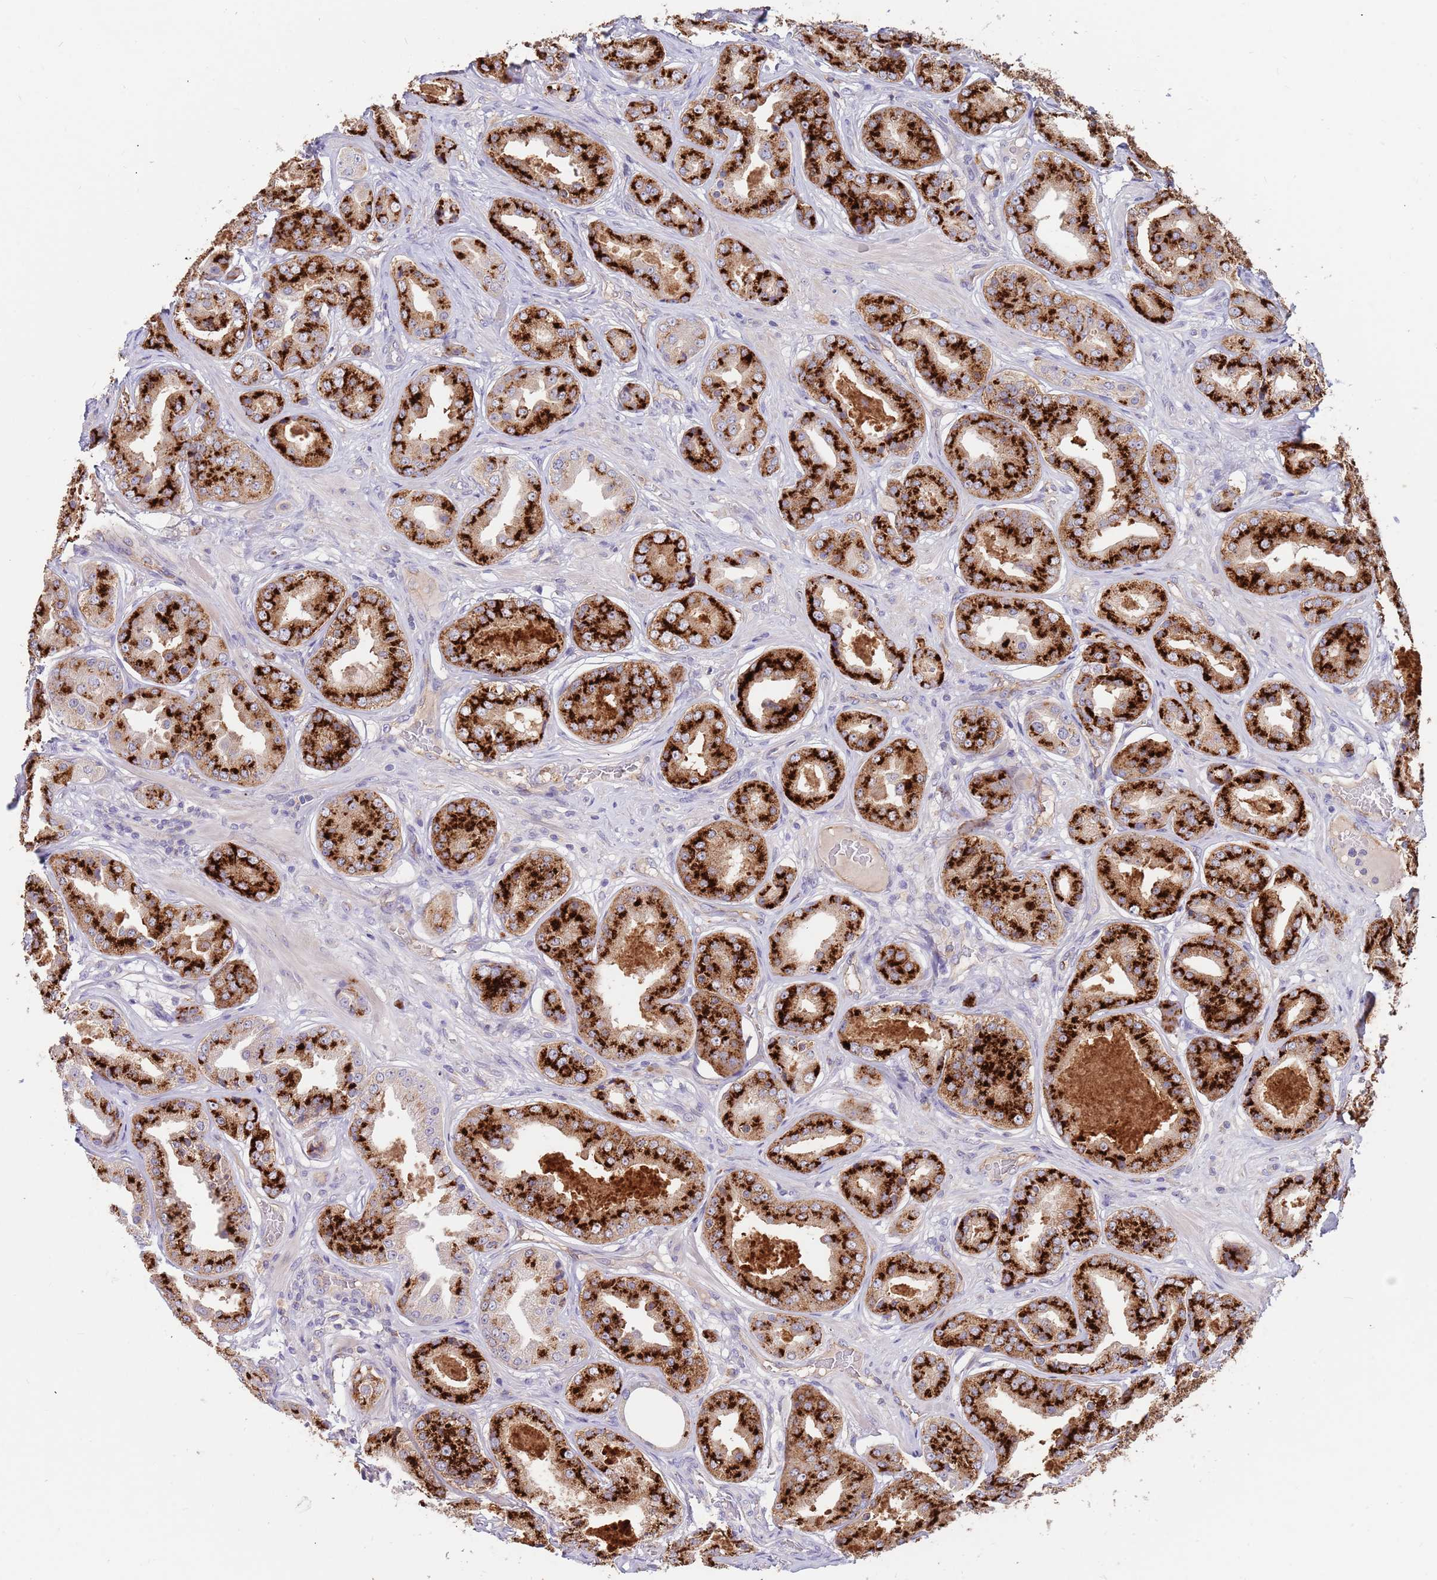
{"staining": {"intensity": "strong", "quantity": ">75%", "location": "cytoplasmic/membranous"}, "tissue": "prostate cancer", "cell_type": "Tumor cells", "image_type": "cancer", "snomed": [{"axis": "morphology", "description": "Adenocarcinoma, High grade"}, {"axis": "topography", "description": "Prostate"}], "caption": "Immunohistochemical staining of human prostate cancer shows strong cytoplasmic/membranous protein staining in approximately >75% of tumor cells. (IHC, brightfield microscopy, high magnification).", "gene": "BORCS5", "patient": {"sex": "male", "age": 63}}